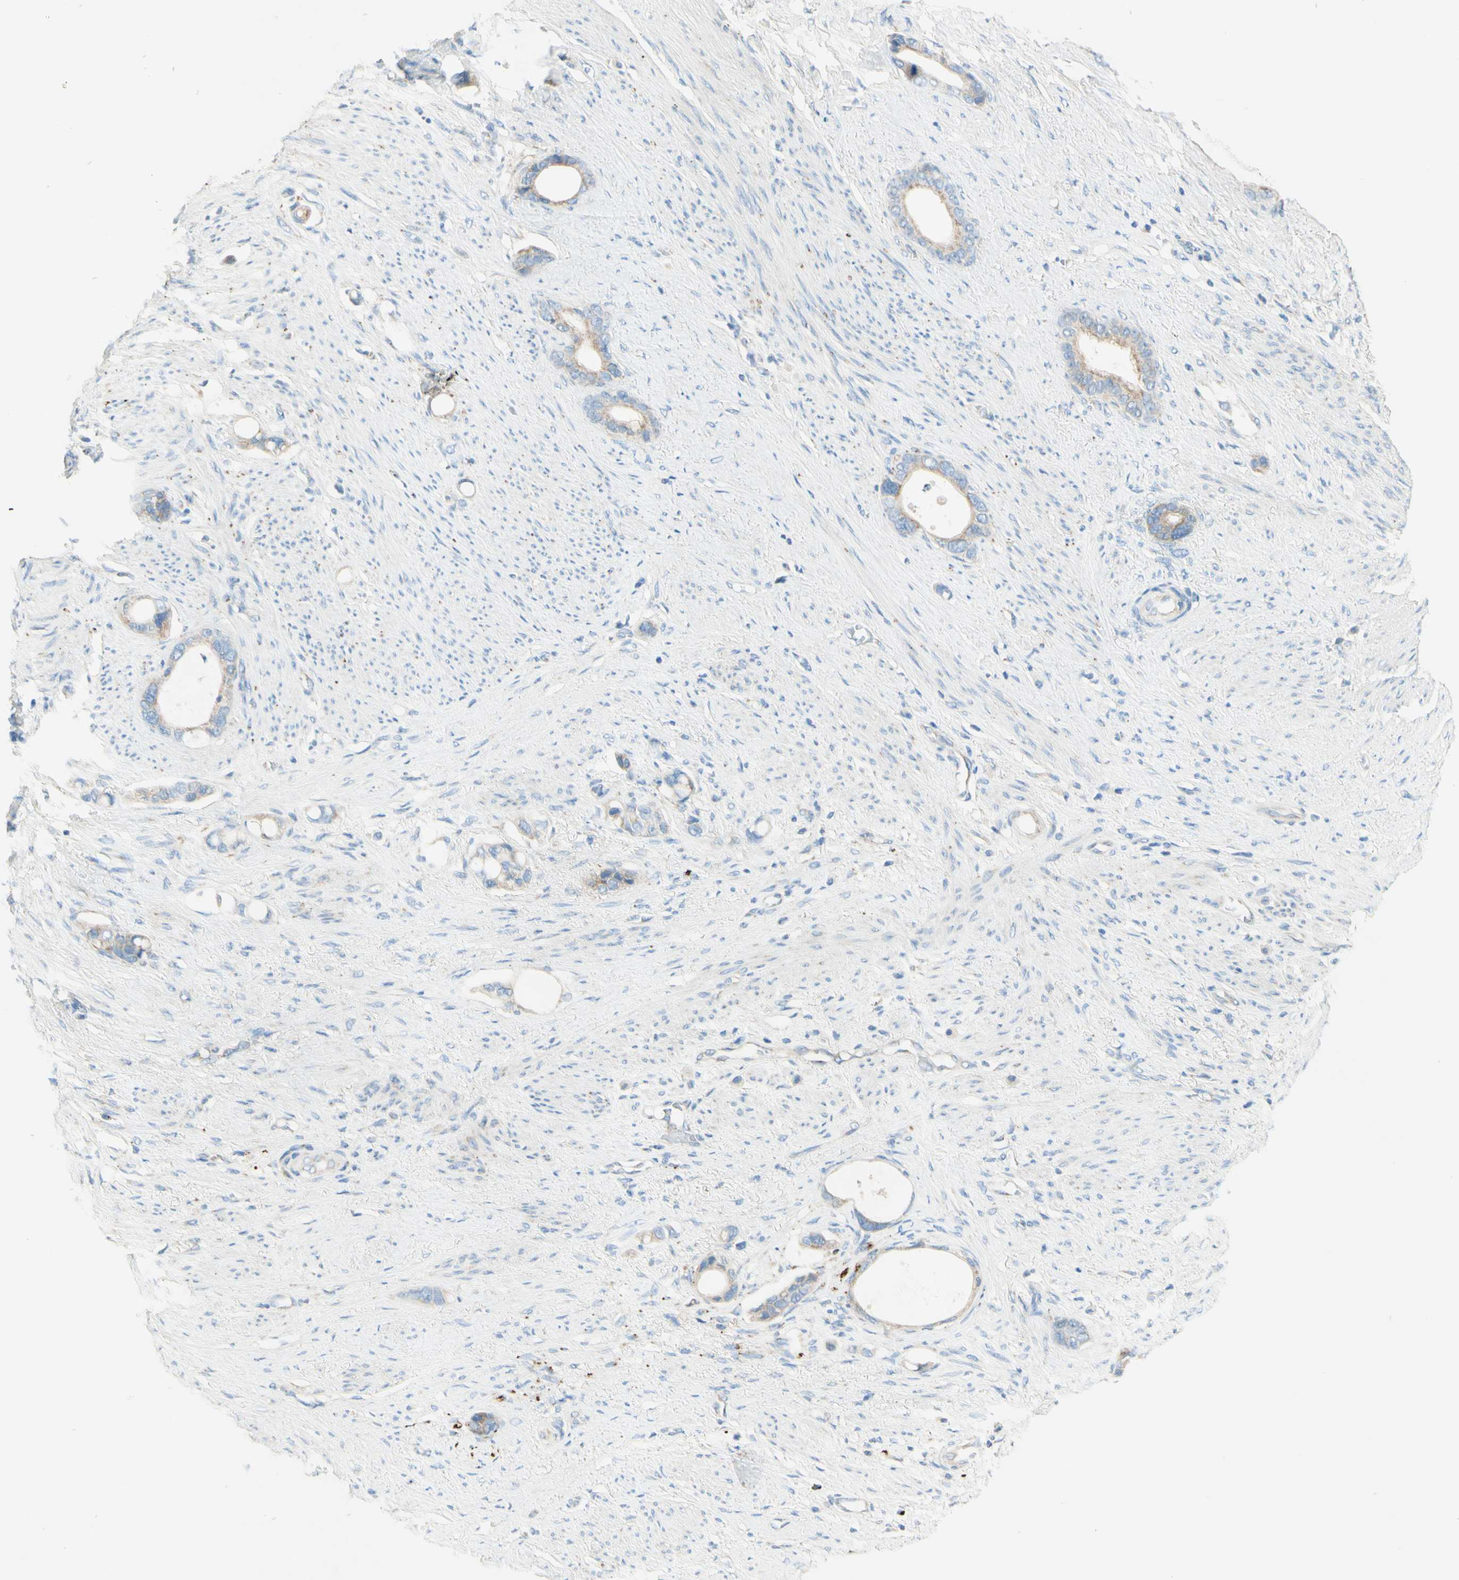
{"staining": {"intensity": "weak", "quantity": ">75%", "location": "cytoplasmic/membranous"}, "tissue": "stomach cancer", "cell_type": "Tumor cells", "image_type": "cancer", "snomed": [{"axis": "morphology", "description": "Adenocarcinoma, NOS"}, {"axis": "topography", "description": "Stomach"}], "caption": "Immunohistochemical staining of human stomach cancer (adenocarcinoma) displays low levels of weak cytoplasmic/membranous positivity in about >75% of tumor cells.", "gene": "ARMC10", "patient": {"sex": "female", "age": 75}}